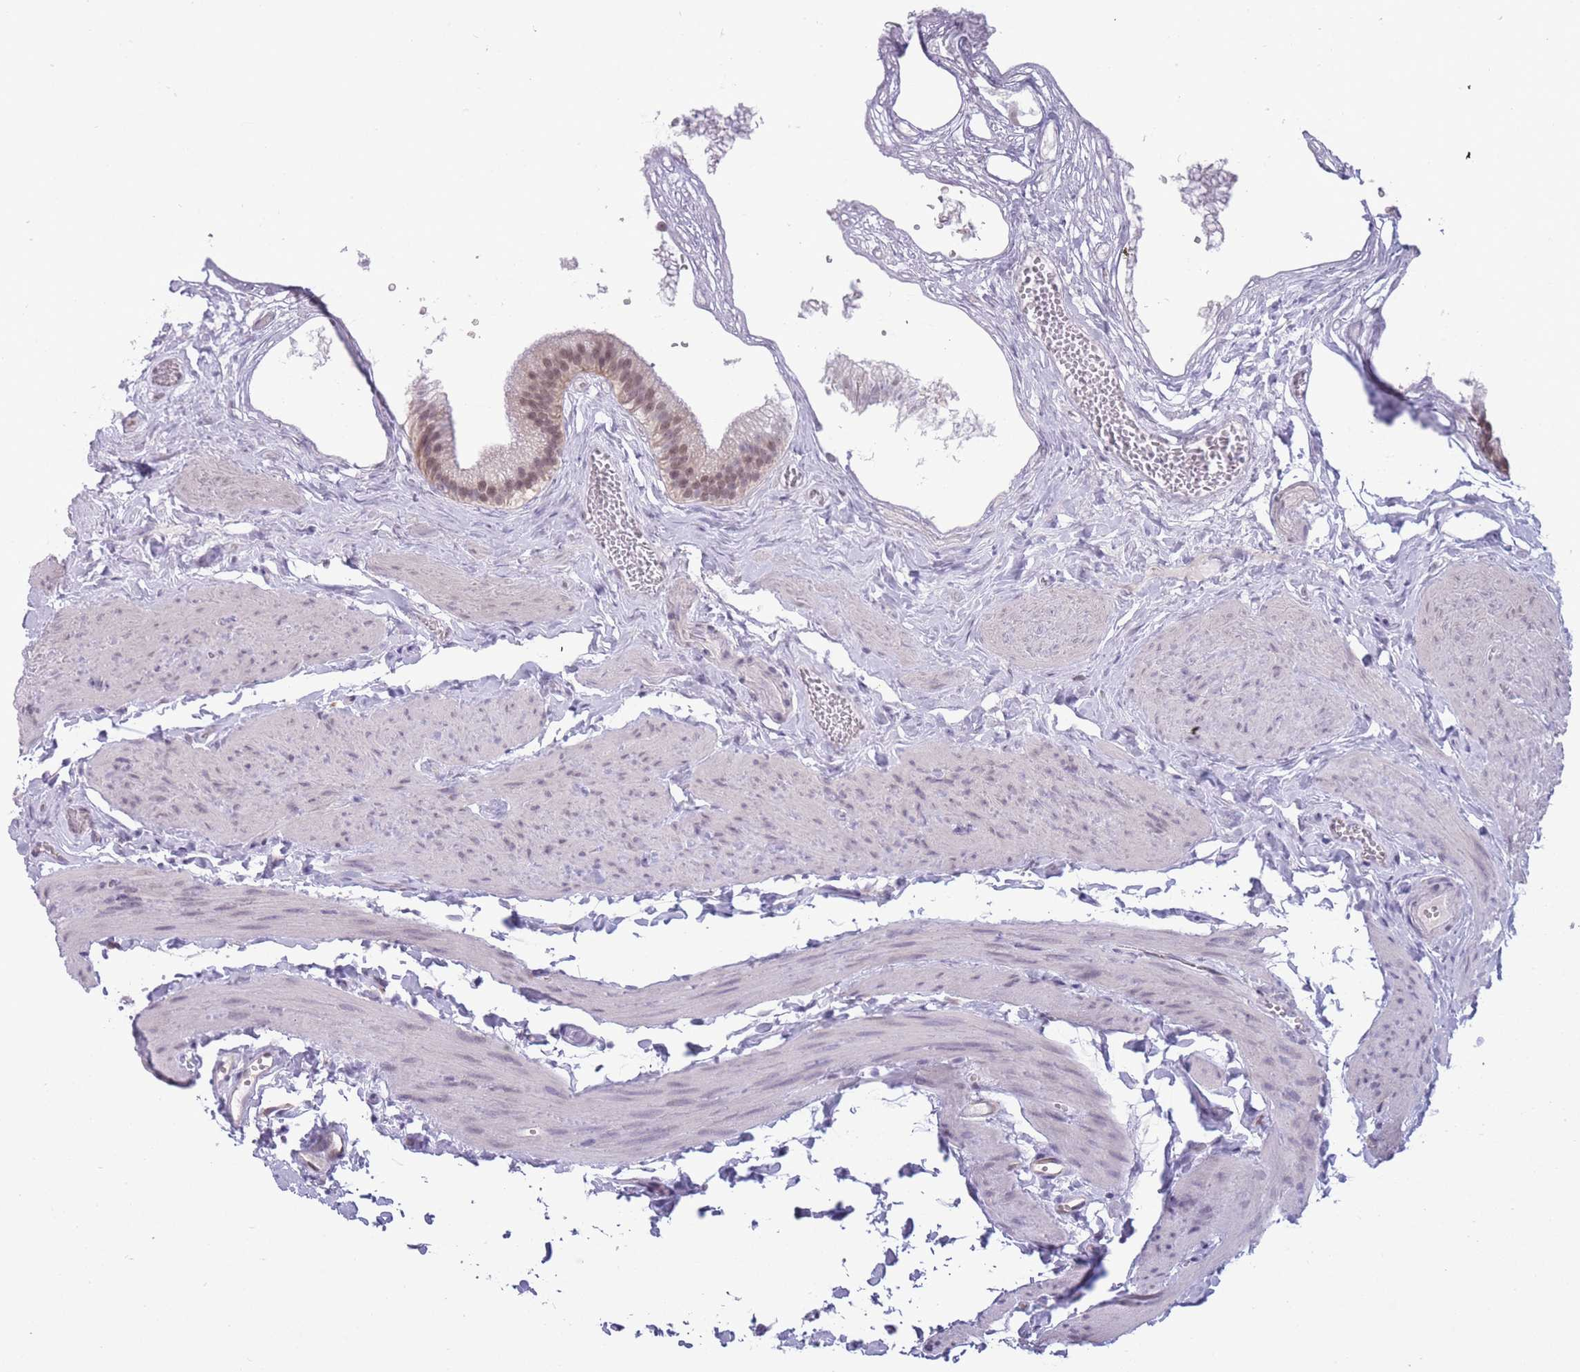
{"staining": {"intensity": "weak", "quantity": "25%-75%", "location": "cytoplasmic/membranous,nuclear"}, "tissue": "gallbladder", "cell_type": "Glandular cells", "image_type": "normal", "snomed": [{"axis": "morphology", "description": "Normal tissue, NOS"}, {"axis": "topography", "description": "Gallbladder"}], "caption": "Benign gallbladder was stained to show a protein in brown. There is low levels of weak cytoplasmic/membranous,nuclear positivity in approximately 25%-75% of glandular cells. The protein is shown in brown color, while the nuclei are stained blue.", "gene": "TMEM121", "patient": {"sex": "female", "age": 54}}